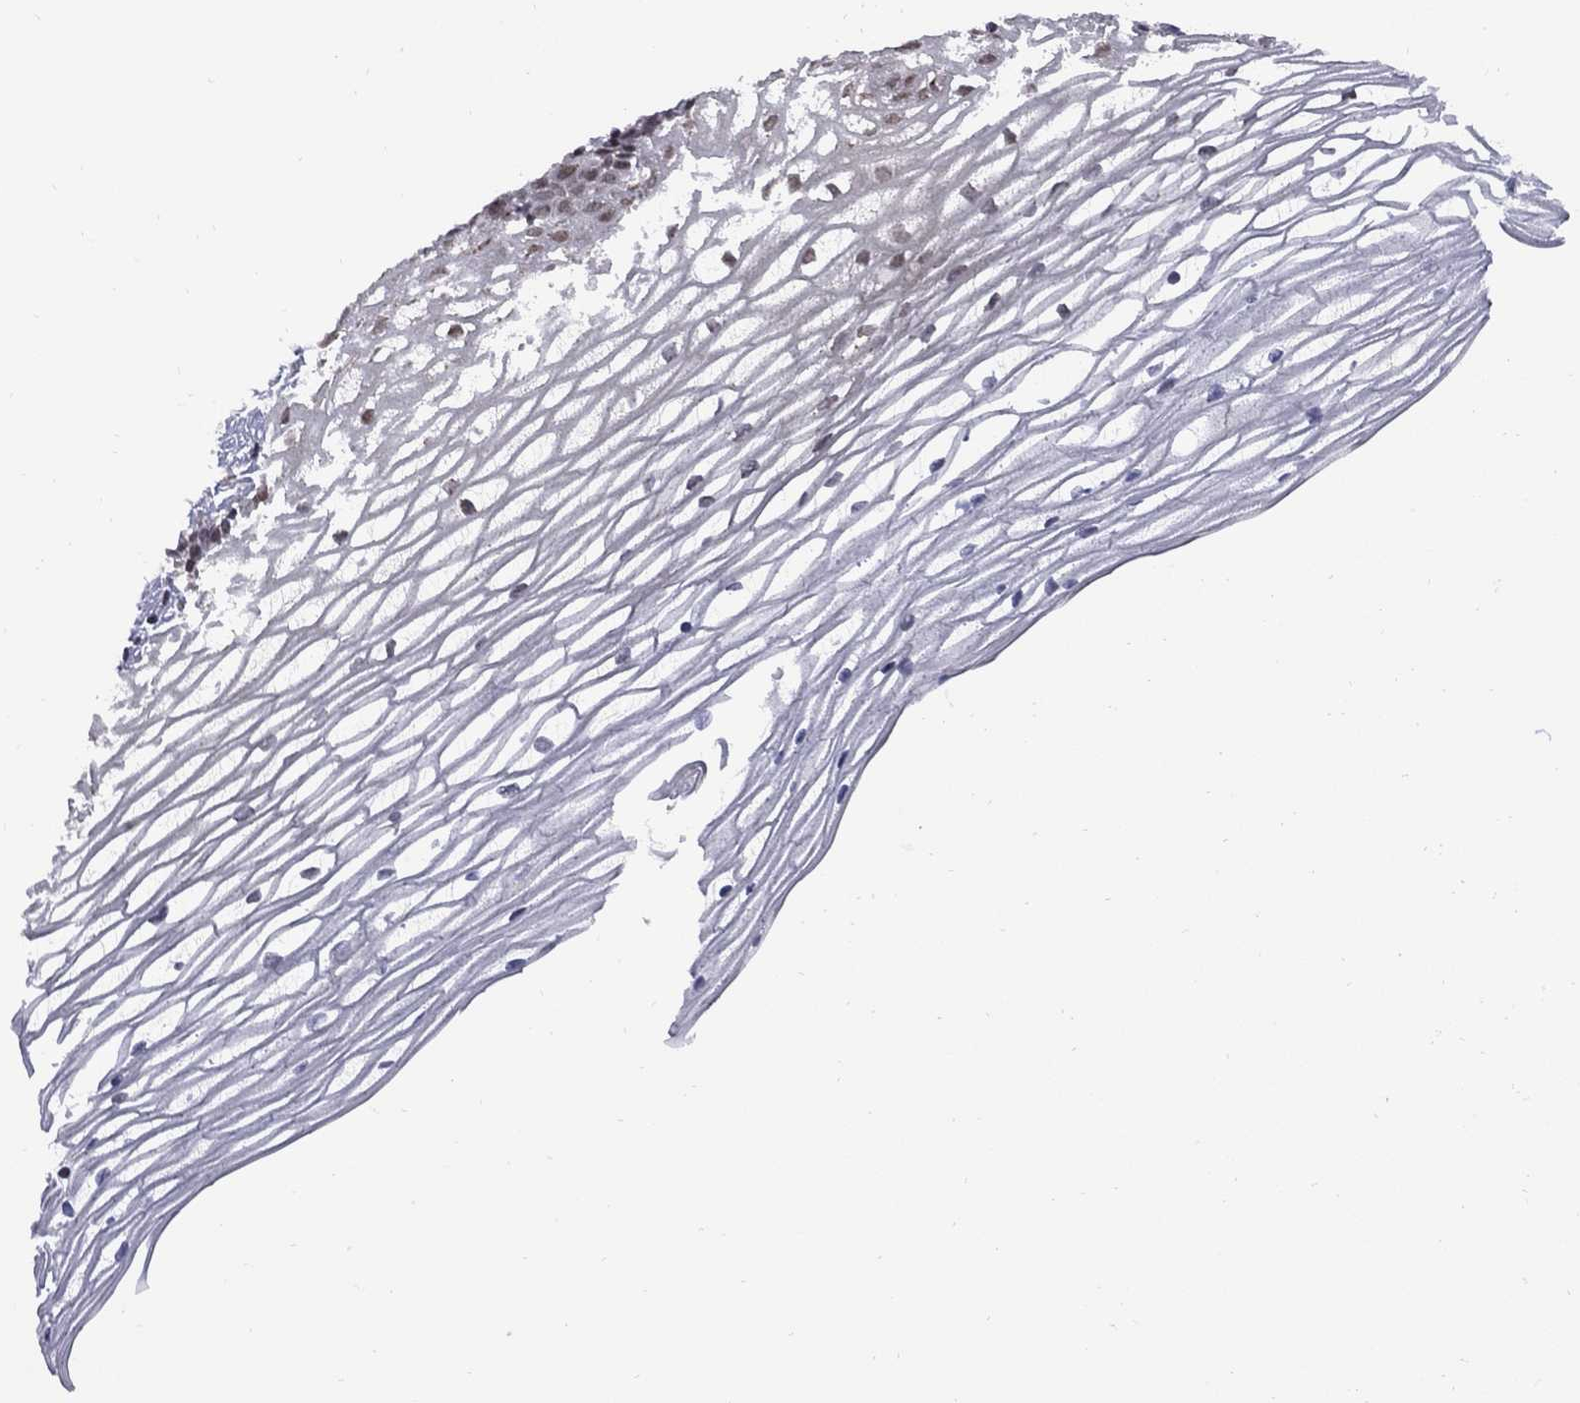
{"staining": {"intensity": "moderate", "quantity": "25%-75%", "location": "nuclear"}, "tissue": "cervix", "cell_type": "Glandular cells", "image_type": "normal", "snomed": [{"axis": "morphology", "description": "Normal tissue, NOS"}, {"axis": "topography", "description": "Cervix"}], "caption": "Protein expression analysis of normal human cervix reveals moderate nuclear staining in about 25%-75% of glandular cells. The staining was performed using DAB to visualize the protein expression in brown, while the nuclei were stained in blue with hematoxylin (Magnification: 20x).", "gene": "BRF1", "patient": {"sex": "female", "age": 40}}